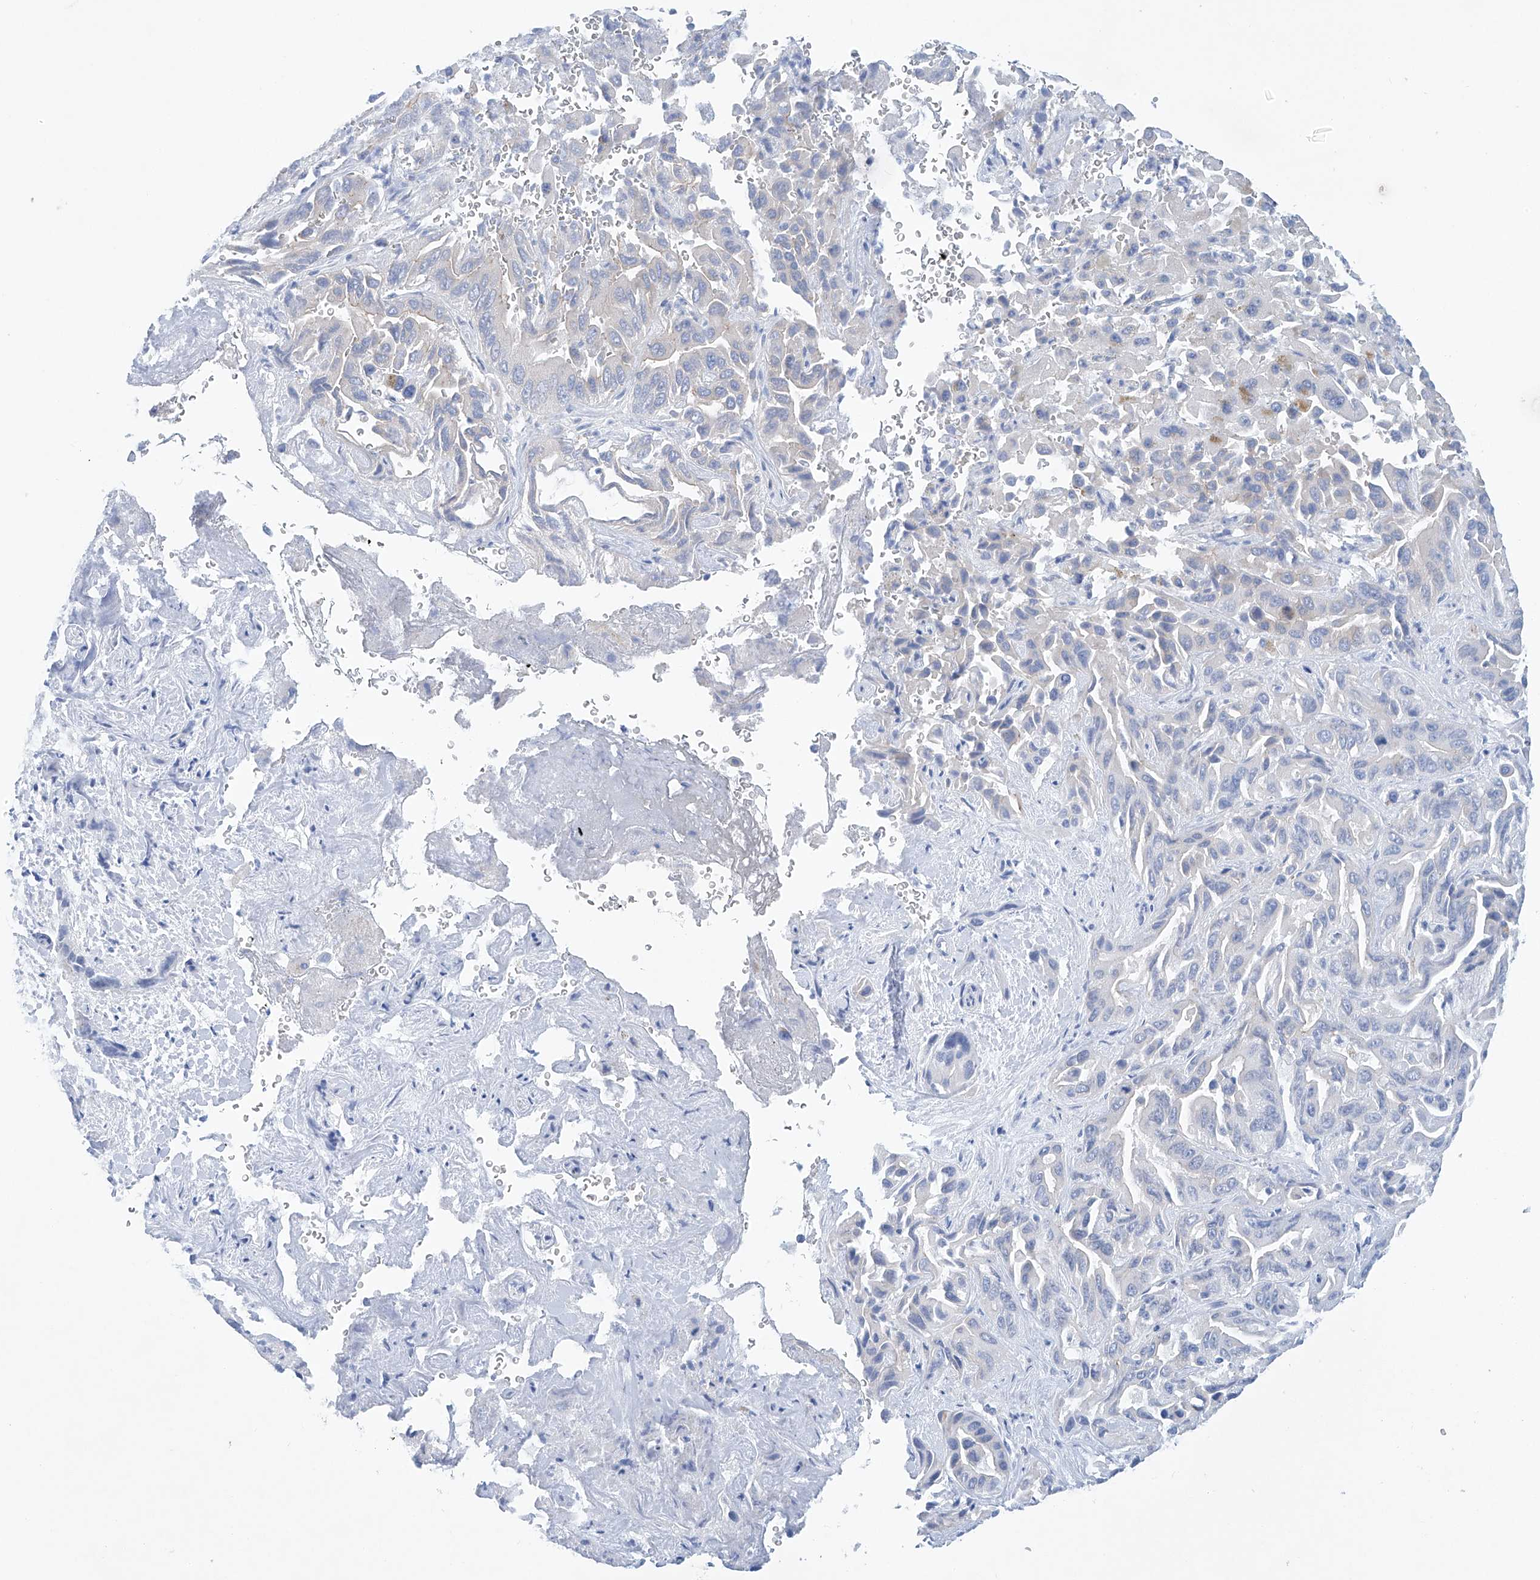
{"staining": {"intensity": "negative", "quantity": "none", "location": "none"}, "tissue": "liver cancer", "cell_type": "Tumor cells", "image_type": "cancer", "snomed": [{"axis": "morphology", "description": "Cholangiocarcinoma"}, {"axis": "topography", "description": "Liver"}], "caption": "An immunohistochemistry micrograph of liver cancer is shown. There is no staining in tumor cells of liver cancer.", "gene": "MAGI1", "patient": {"sex": "female", "age": 52}}